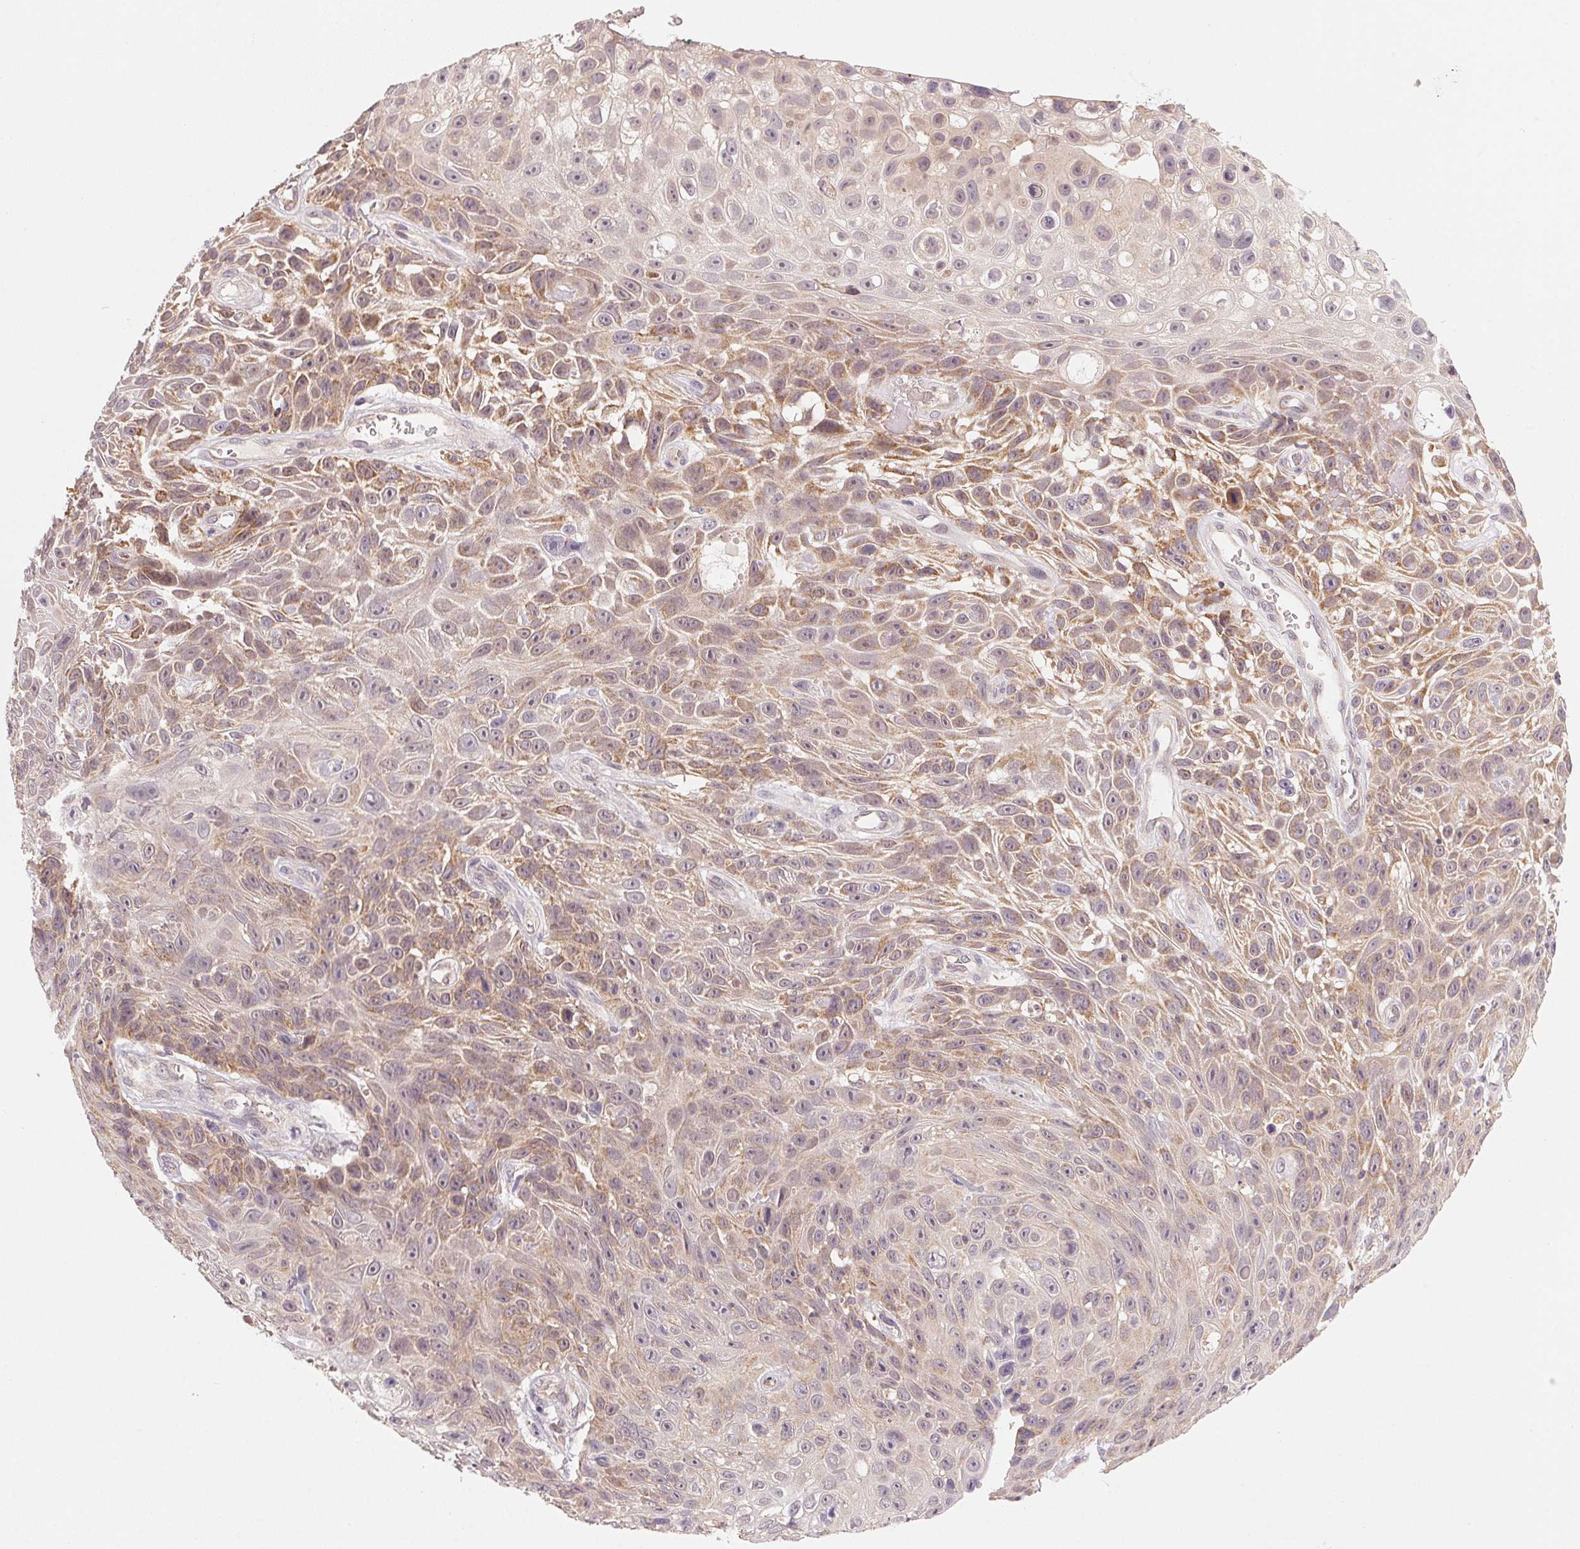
{"staining": {"intensity": "weak", "quantity": "25%-75%", "location": "cytoplasmic/membranous"}, "tissue": "skin cancer", "cell_type": "Tumor cells", "image_type": "cancer", "snomed": [{"axis": "morphology", "description": "Squamous cell carcinoma, NOS"}, {"axis": "topography", "description": "Skin"}], "caption": "Approximately 25%-75% of tumor cells in skin cancer (squamous cell carcinoma) reveal weak cytoplasmic/membranous protein positivity as visualized by brown immunohistochemical staining.", "gene": "NCOA4", "patient": {"sex": "male", "age": 82}}